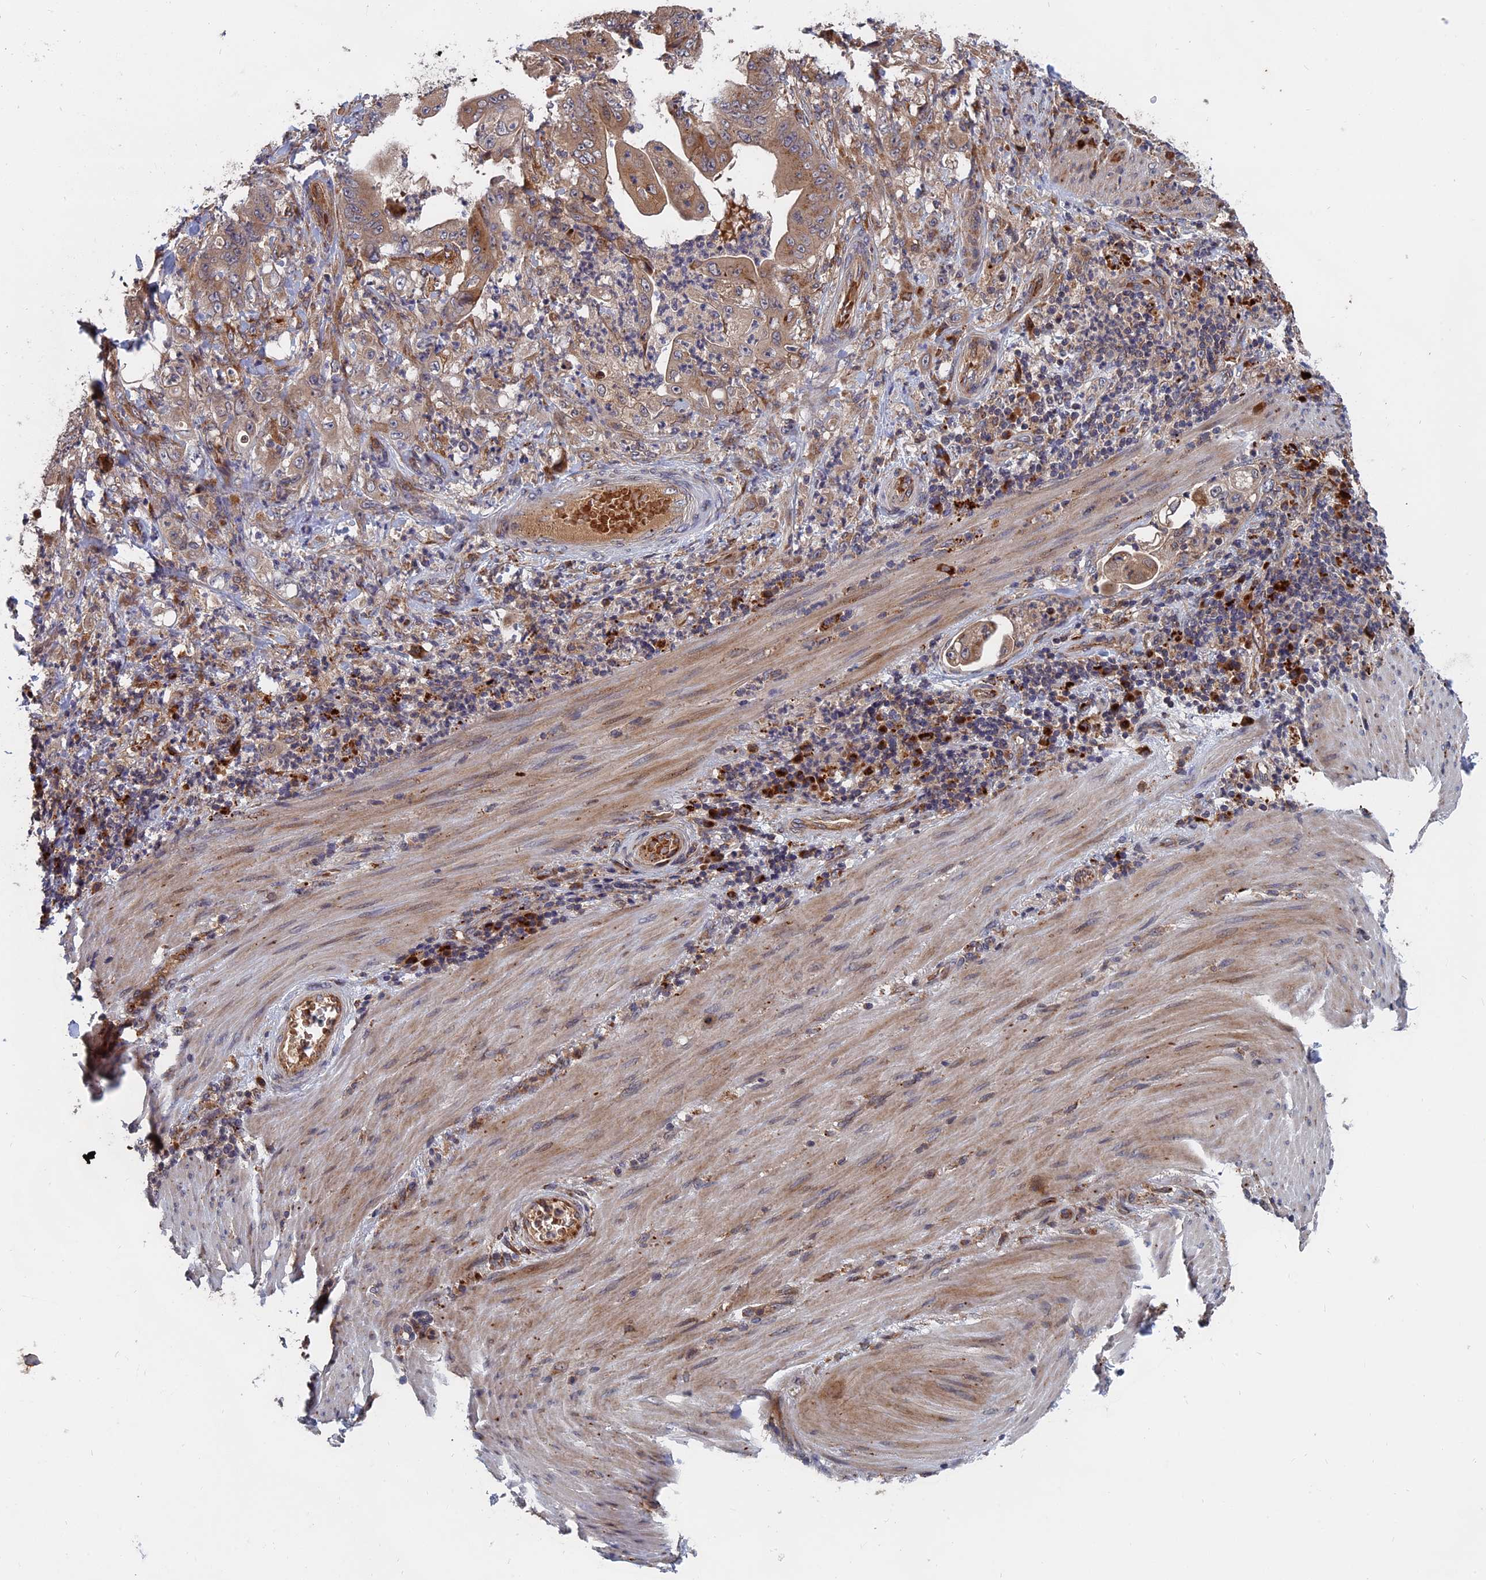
{"staining": {"intensity": "moderate", "quantity": ">75%", "location": "cytoplasmic/membranous"}, "tissue": "stomach cancer", "cell_type": "Tumor cells", "image_type": "cancer", "snomed": [{"axis": "morphology", "description": "Adenocarcinoma, NOS"}, {"axis": "topography", "description": "Stomach"}], "caption": "This is a micrograph of IHC staining of stomach cancer, which shows moderate expression in the cytoplasmic/membranous of tumor cells.", "gene": "TRAPPC2L", "patient": {"sex": "female", "age": 73}}